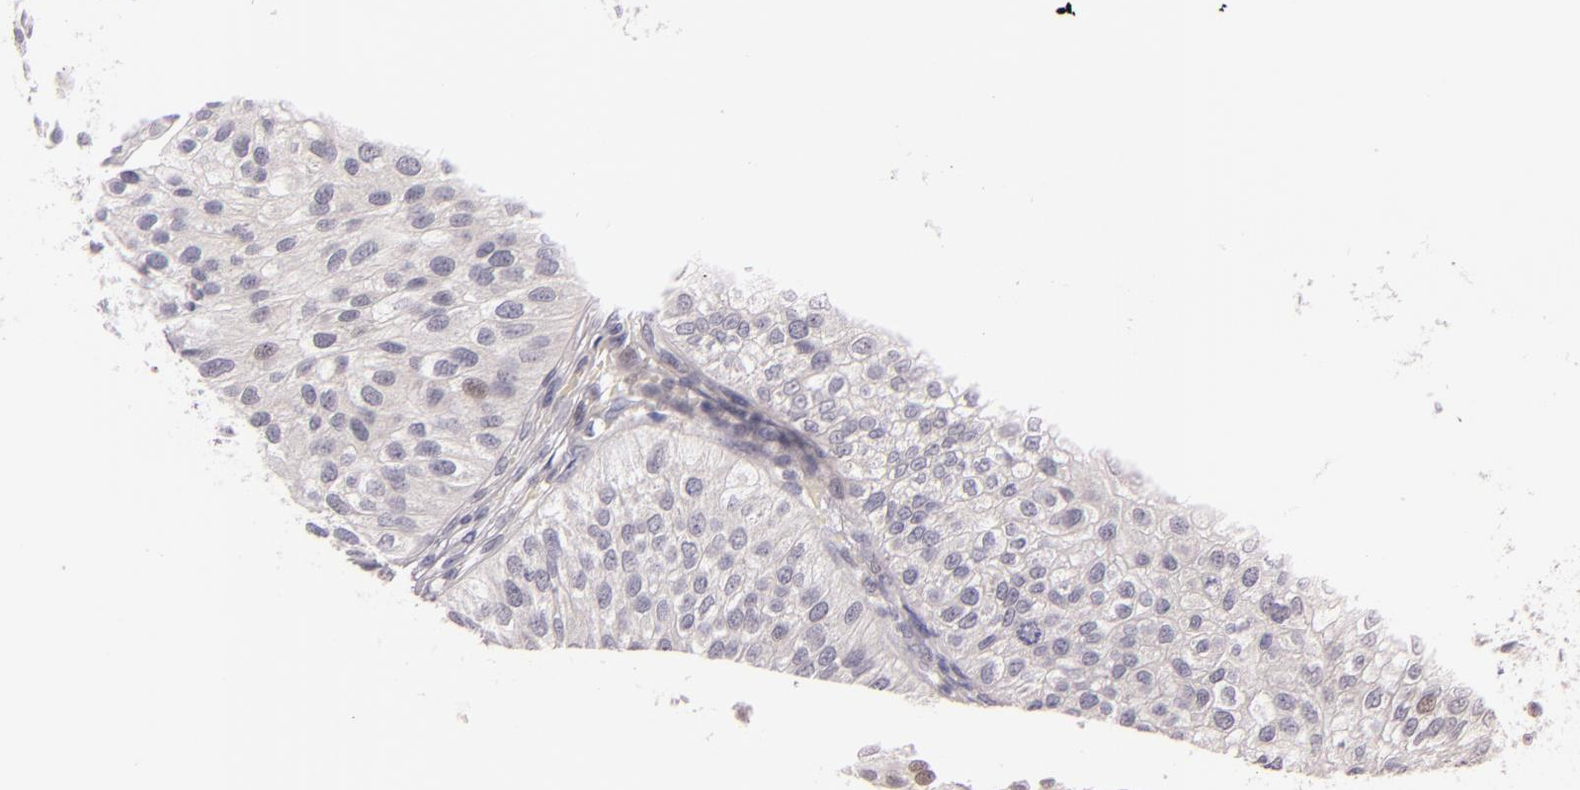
{"staining": {"intensity": "negative", "quantity": "none", "location": "none"}, "tissue": "urothelial cancer", "cell_type": "Tumor cells", "image_type": "cancer", "snomed": [{"axis": "morphology", "description": "Urothelial carcinoma, Low grade"}, {"axis": "topography", "description": "Urinary bladder"}], "caption": "High magnification brightfield microscopy of urothelial carcinoma (low-grade) stained with DAB (brown) and counterstained with hematoxylin (blue): tumor cells show no significant positivity.", "gene": "BCL3", "patient": {"sex": "female", "age": 89}}